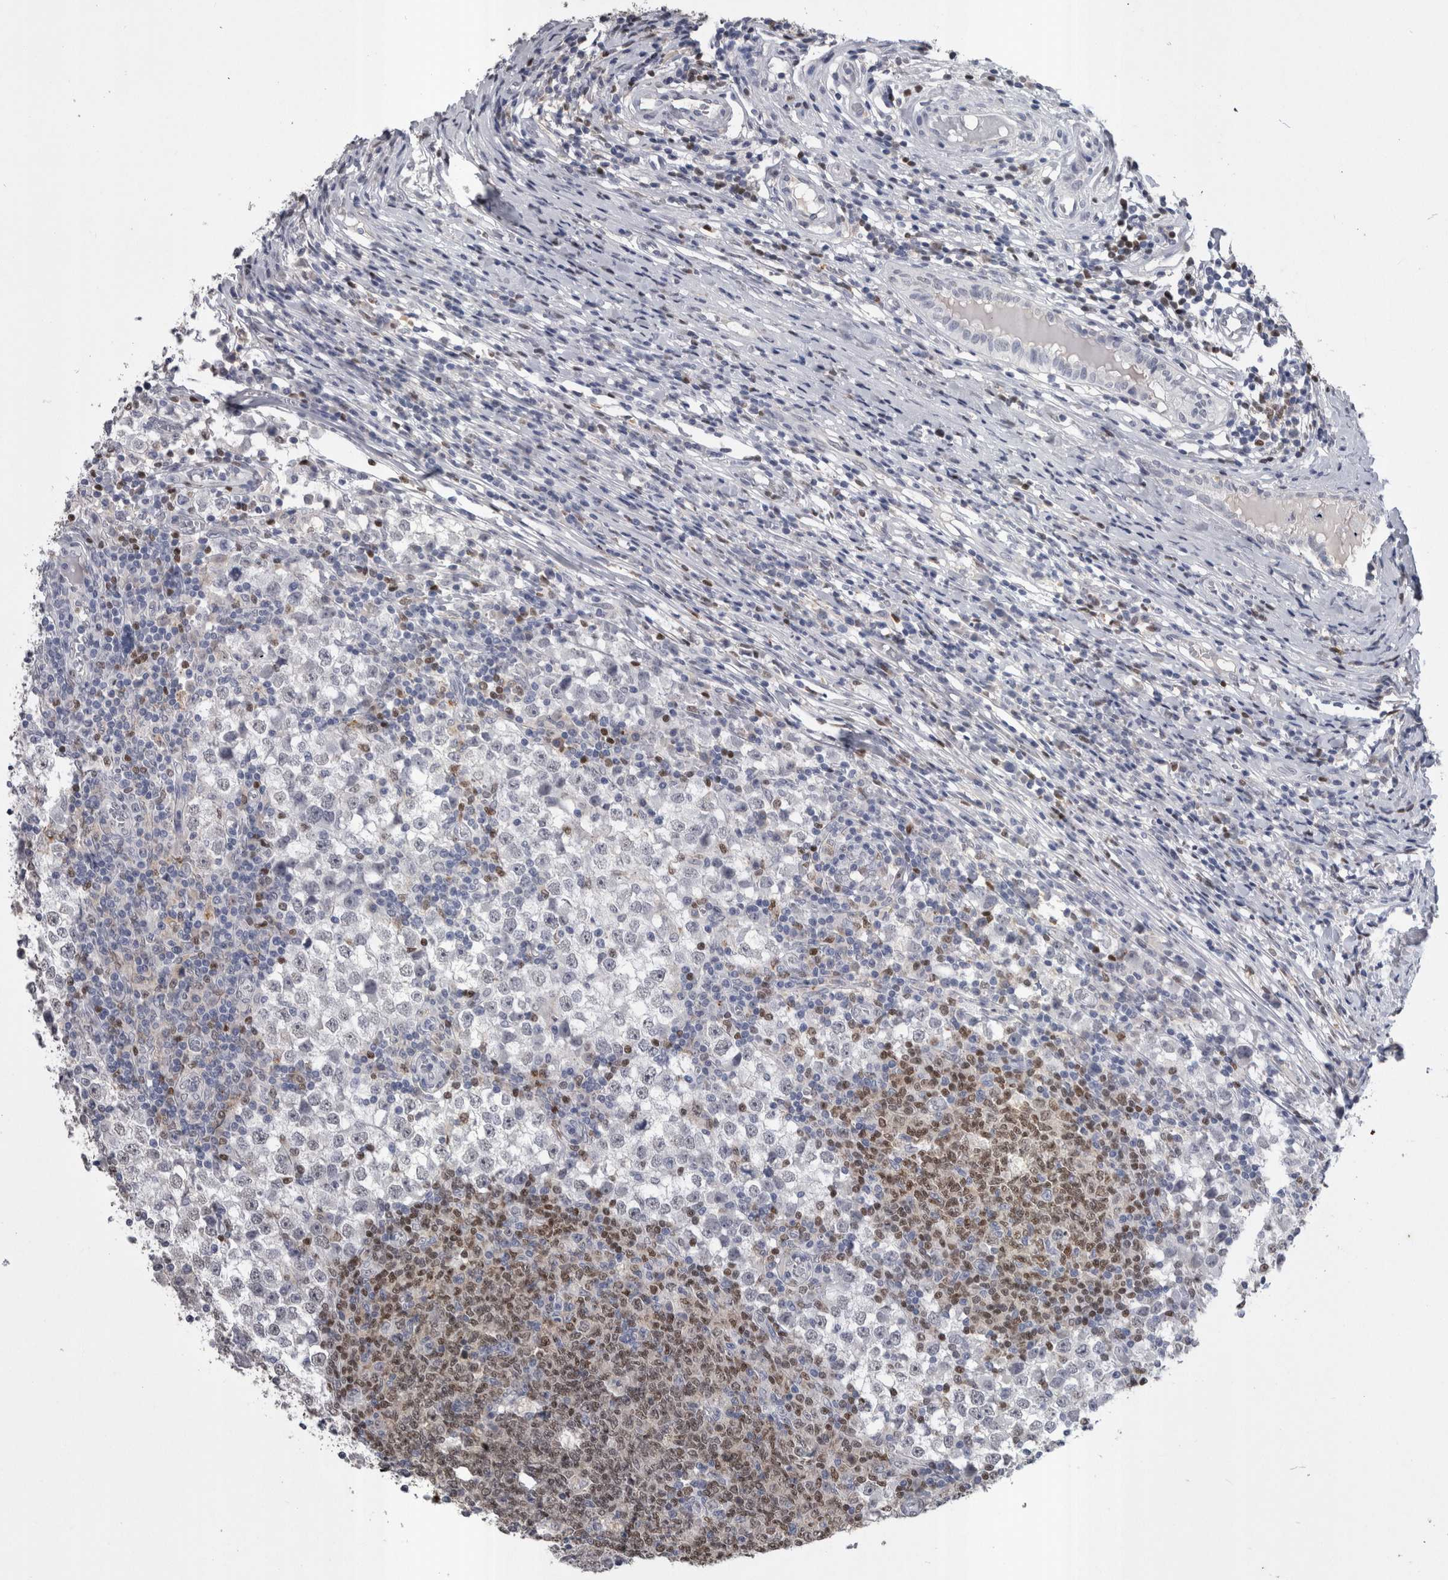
{"staining": {"intensity": "negative", "quantity": "none", "location": "none"}, "tissue": "testis cancer", "cell_type": "Tumor cells", "image_type": "cancer", "snomed": [{"axis": "morphology", "description": "Seminoma, NOS"}, {"axis": "topography", "description": "Testis"}], "caption": "A photomicrograph of human testis seminoma is negative for staining in tumor cells.", "gene": "PAX5", "patient": {"sex": "male", "age": 65}}